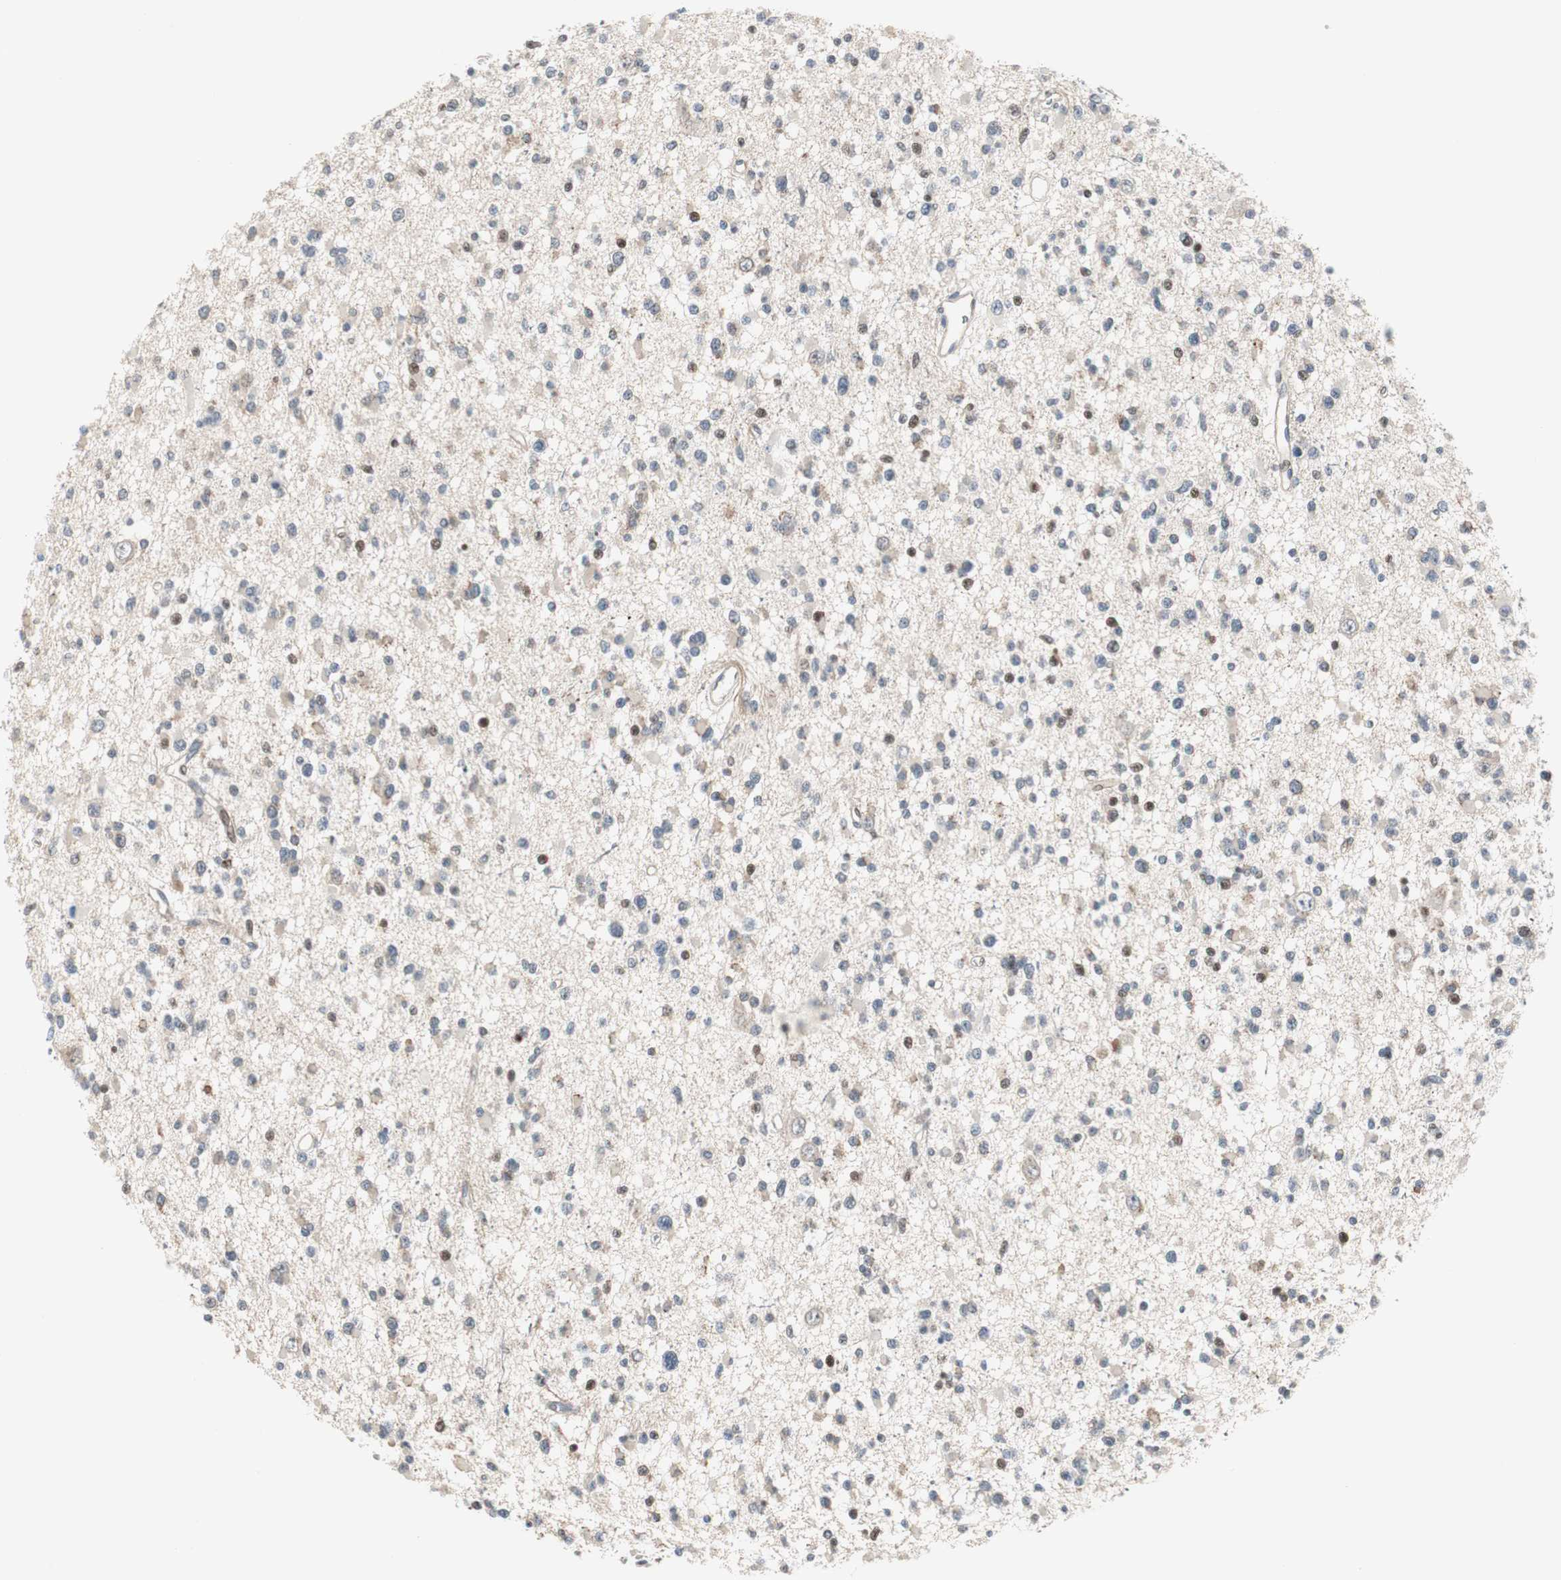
{"staining": {"intensity": "strong", "quantity": "<25%", "location": "nuclear"}, "tissue": "glioma", "cell_type": "Tumor cells", "image_type": "cancer", "snomed": [{"axis": "morphology", "description": "Glioma, malignant, Low grade"}, {"axis": "topography", "description": "Brain"}], "caption": "Protein analysis of glioma tissue demonstrates strong nuclear staining in about <25% of tumor cells.", "gene": "RAD1", "patient": {"sex": "female", "age": 22}}